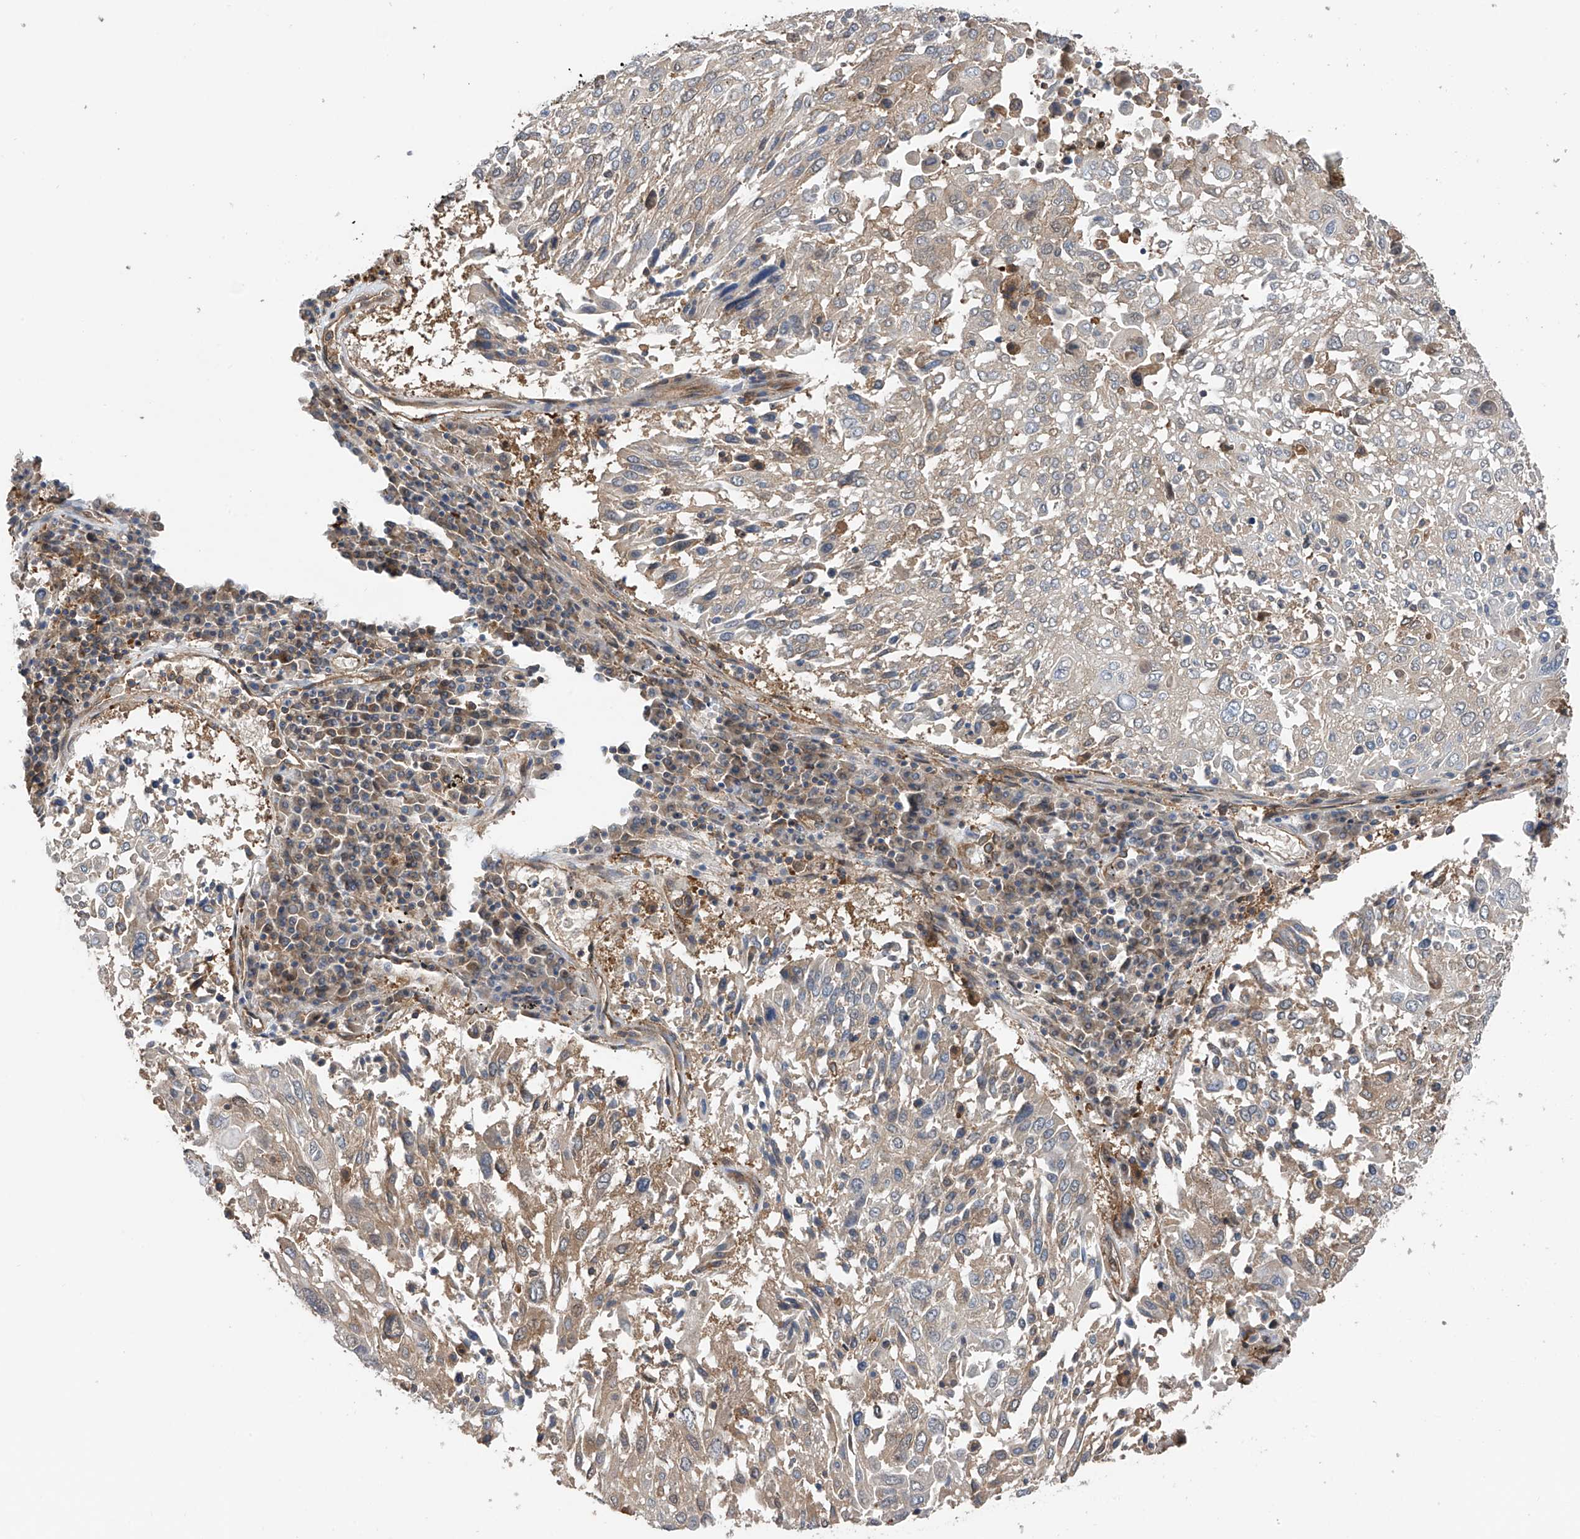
{"staining": {"intensity": "negative", "quantity": "none", "location": "none"}, "tissue": "lung cancer", "cell_type": "Tumor cells", "image_type": "cancer", "snomed": [{"axis": "morphology", "description": "Squamous cell carcinoma, NOS"}, {"axis": "topography", "description": "Lung"}], "caption": "Histopathology image shows no protein staining in tumor cells of lung squamous cell carcinoma tissue.", "gene": "CHPF", "patient": {"sex": "male", "age": 65}}